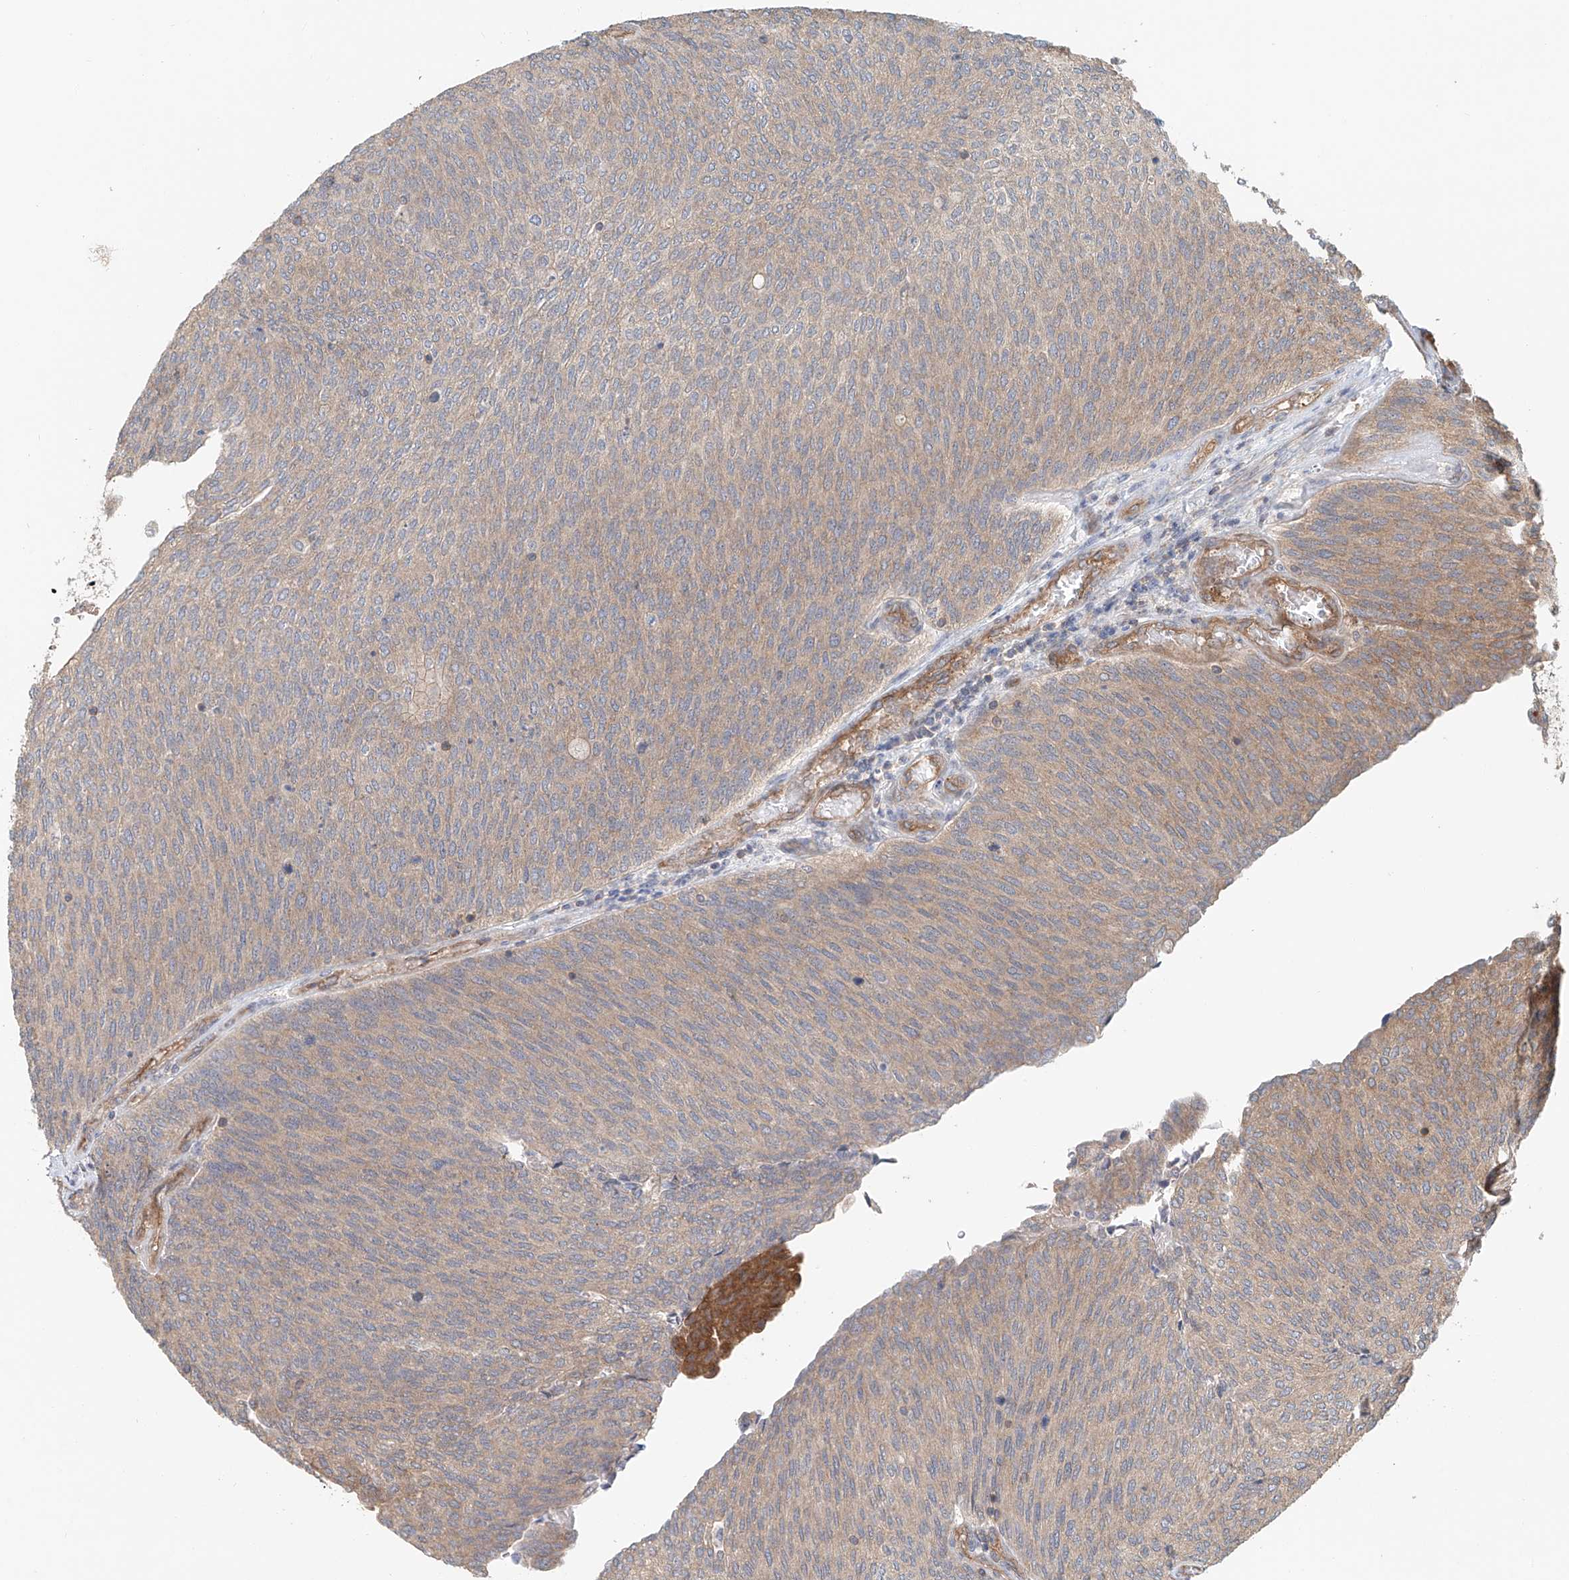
{"staining": {"intensity": "weak", "quantity": "25%-75%", "location": "cytoplasmic/membranous"}, "tissue": "urothelial cancer", "cell_type": "Tumor cells", "image_type": "cancer", "snomed": [{"axis": "morphology", "description": "Urothelial carcinoma, Low grade"}, {"axis": "topography", "description": "Urinary bladder"}], "caption": "Immunohistochemistry of human urothelial cancer demonstrates low levels of weak cytoplasmic/membranous staining in approximately 25%-75% of tumor cells.", "gene": "FRYL", "patient": {"sex": "female", "age": 79}}